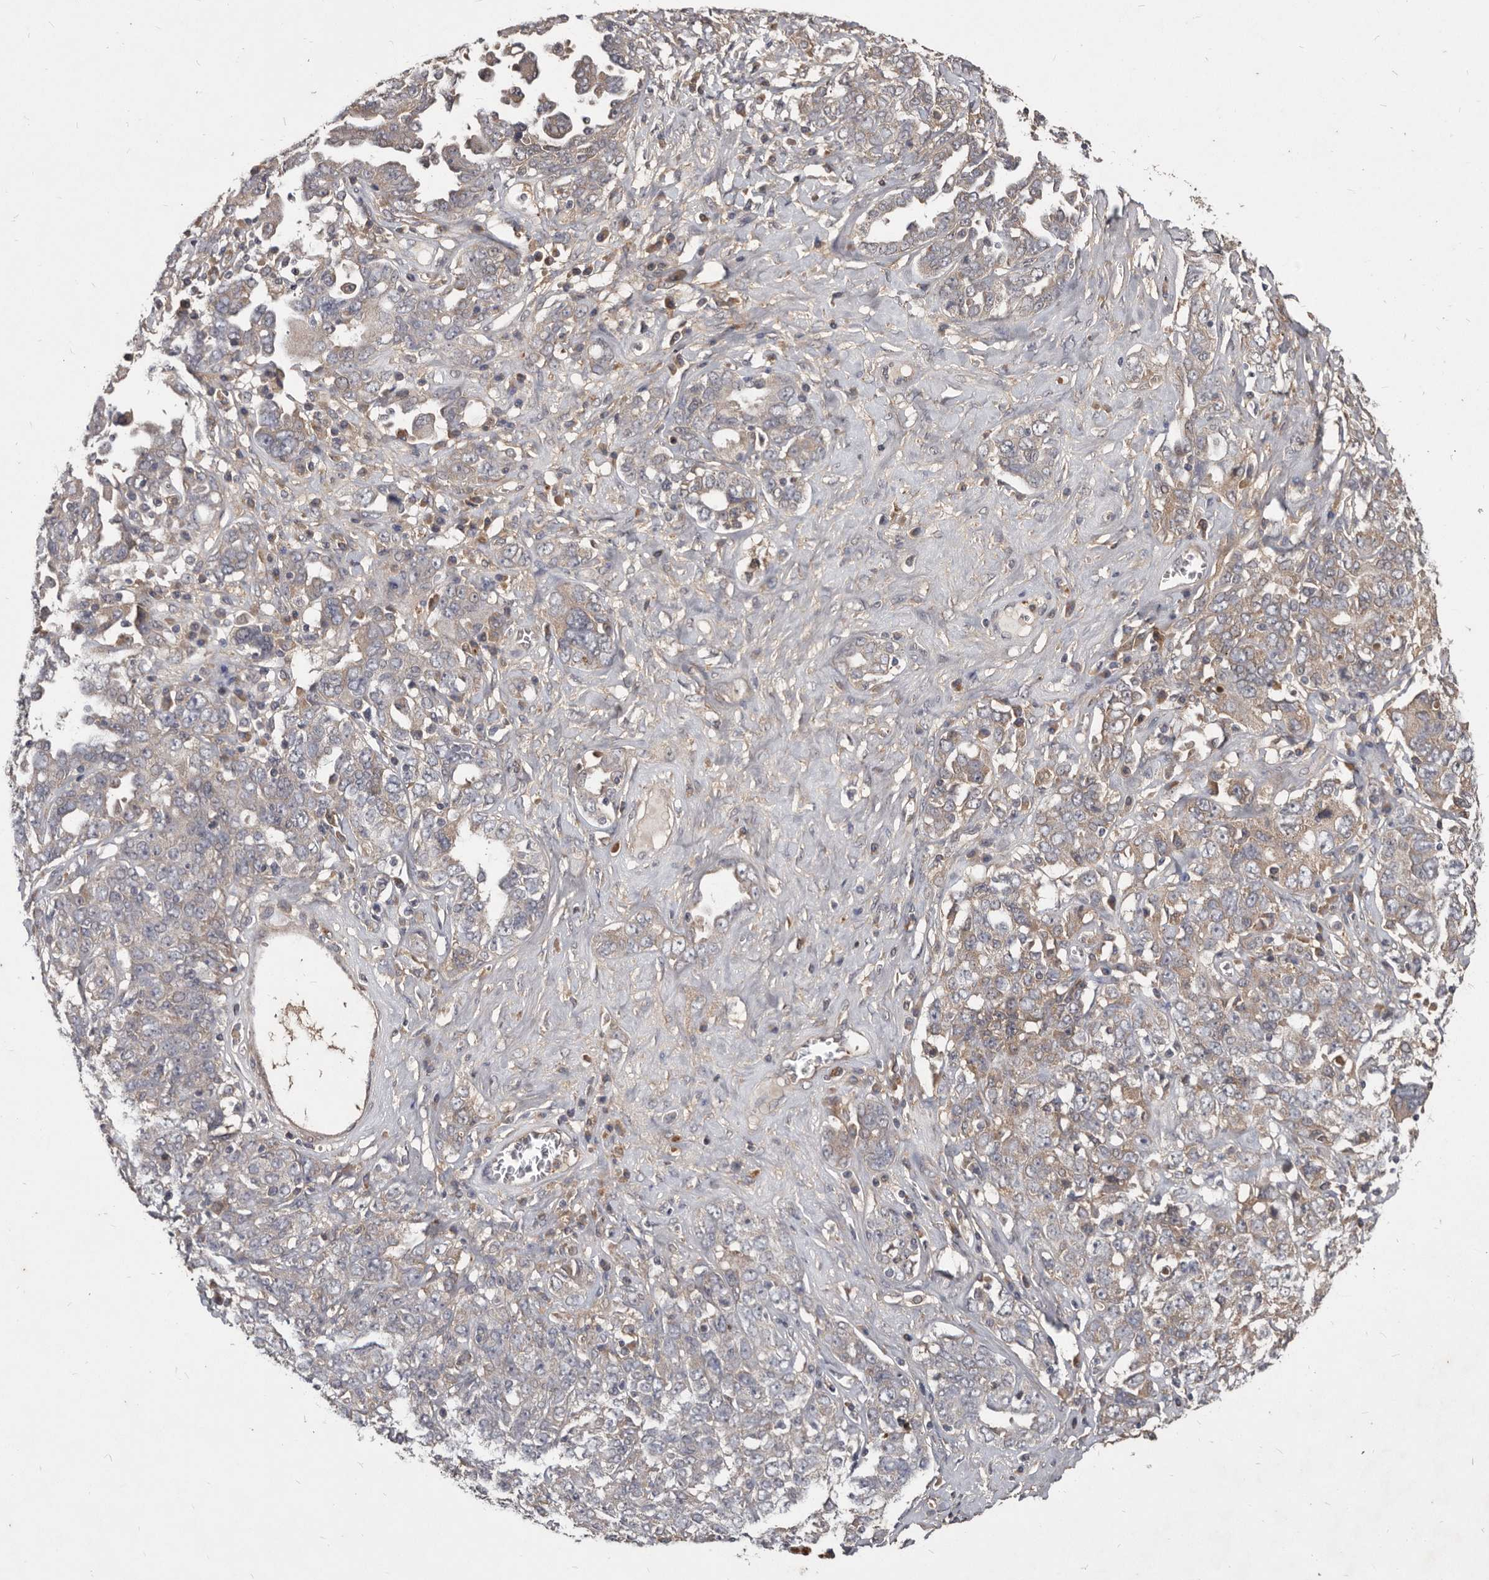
{"staining": {"intensity": "weak", "quantity": "25%-75%", "location": "cytoplasmic/membranous"}, "tissue": "ovarian cancer", "cell_type": "Tumor cells", "image_type": "cancer", "snomed": [{"axis": "morphology", "description": "Carcinoma, endometroid"}, {"axis": "topography", "description": "Ovary"}], "caption": "Ovarian cancer stained for a protein (brown) shows weak cytoplasmic/membranous positive staining in about 25%-75% of tumor cells.", "gene": "DNAJC28", "patient": {"sex": "female", "age": 62}}